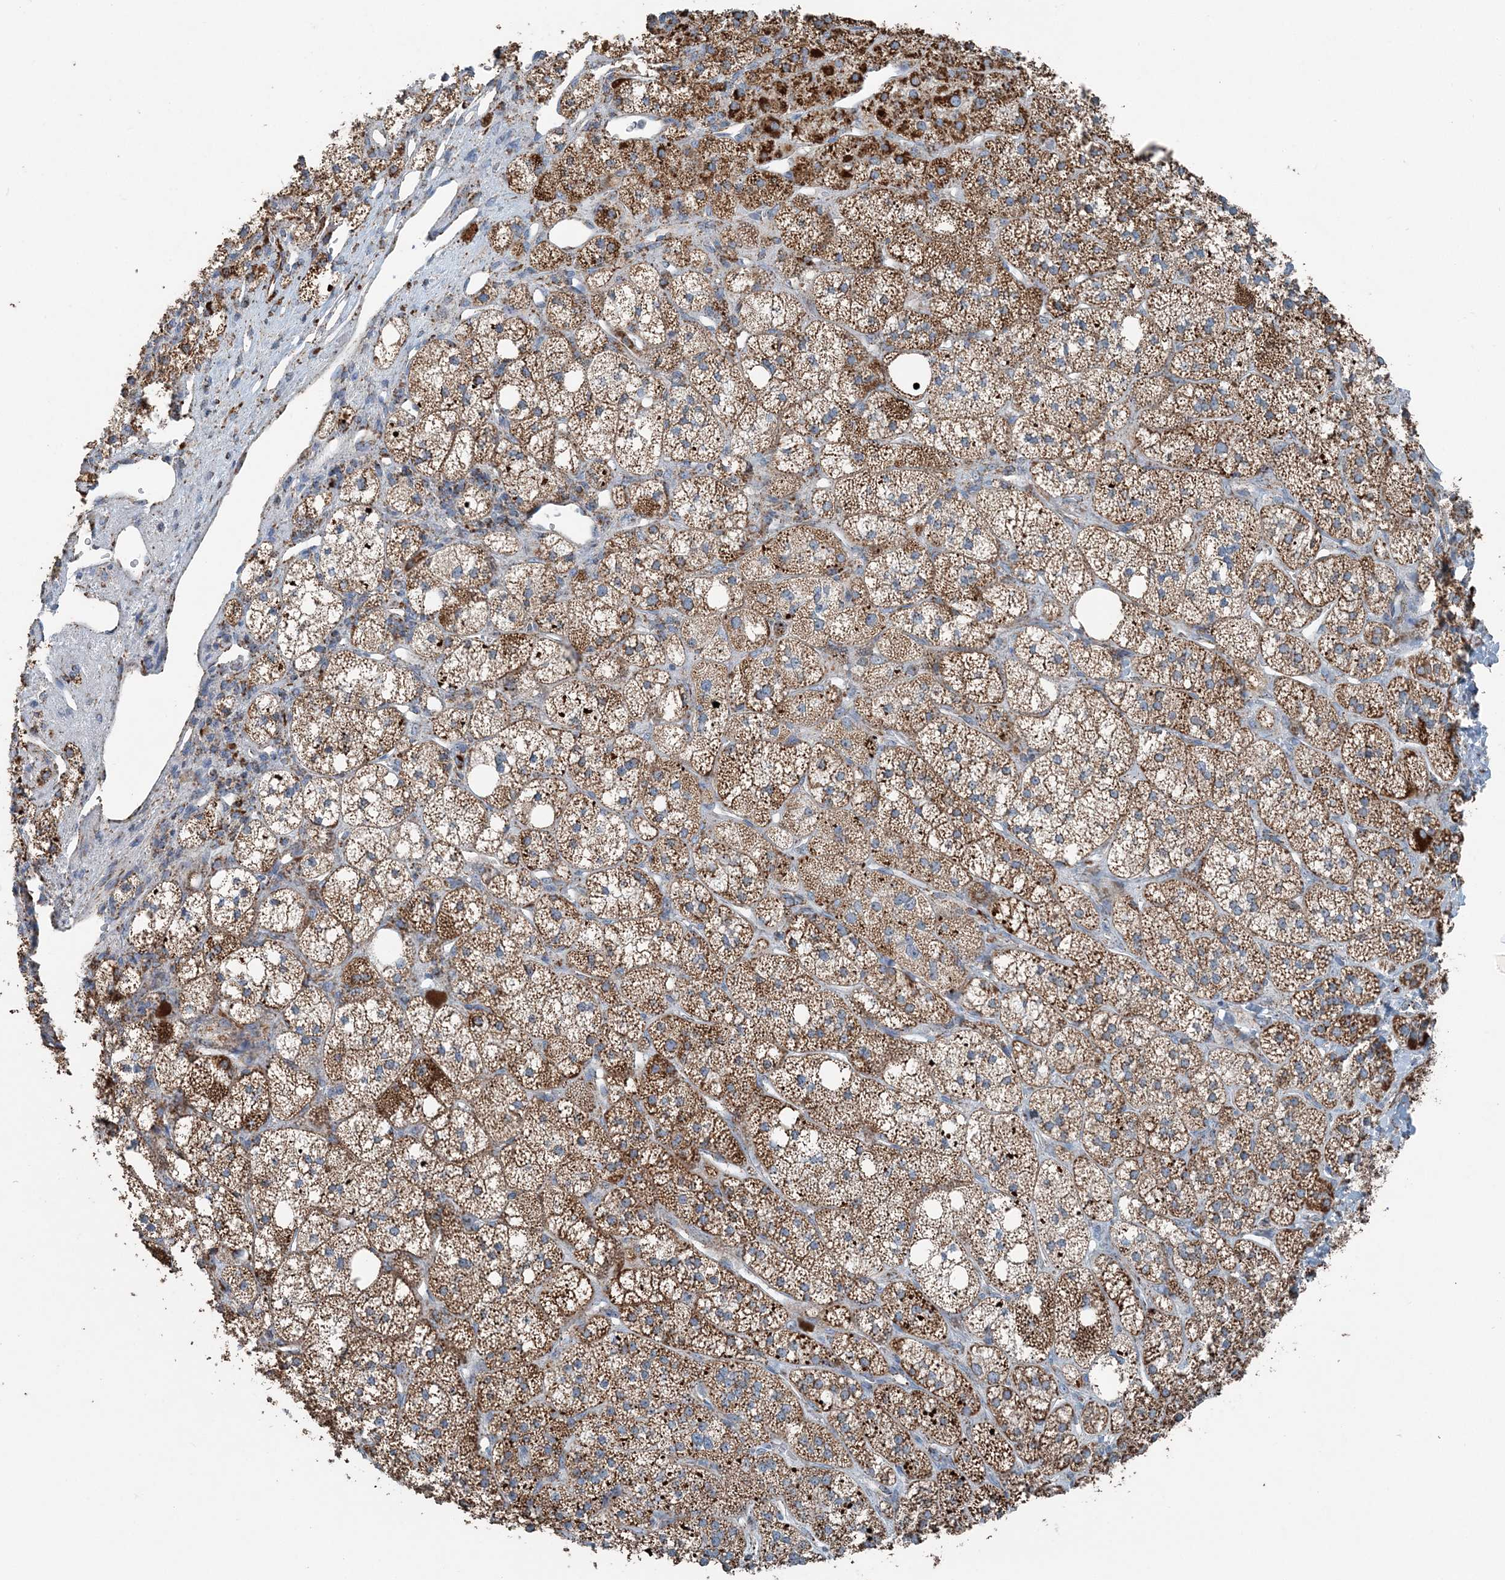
{"staining": {"intensity": "strong", "quantity": ">75%", "location": "cytoplasmic/membranous"}, "tissue": "adrenal gland", "cell_type": "Glandular cells", "image_type": "normal", "snomed": [{"axis": "morphology", "description": "Normal tissue, NOS"}, {"axis": "topography", "description": "Adrenal gland"}], "caption": "Strong cytoplasmic/membranous protein positivity is seen in approximately >75% of glandular cells in adrenal gland.", "gene": "SUCLG1", "patient": {"sex": "male", "age": 61}}